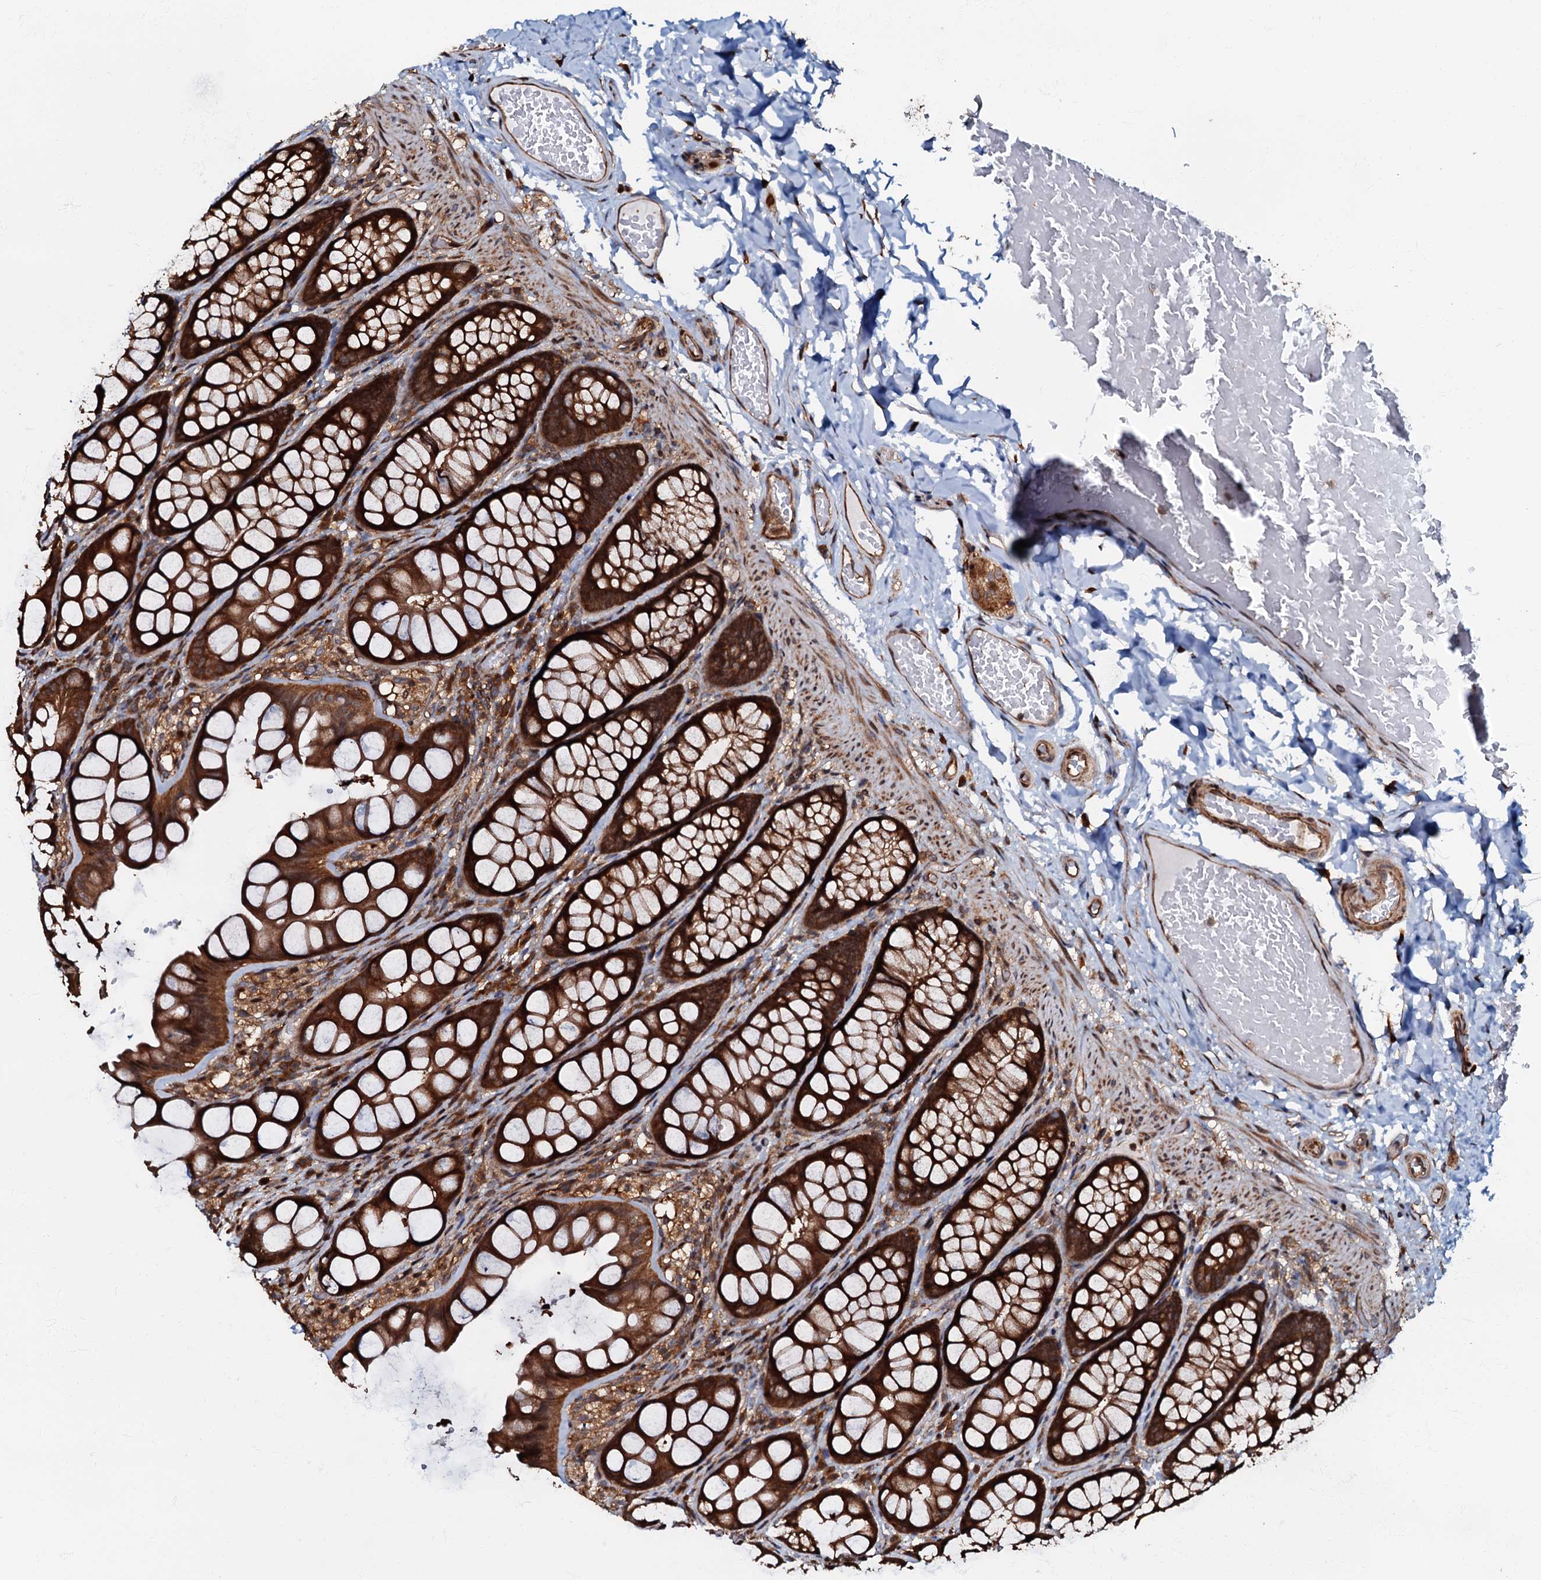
{"staining": {"intensity": "strong", "quantity": ">75%", "location": "cytoplasmic/membranous"}, "tissue": "colon", "cell_type": "Endothelial cells", "image_type": "normal", "snomed": [{"axis": "morphology", "description": "Normal tissue, NOS"}, {"axis": "topography", "description": "Colon"}], "caption": "Human colon stained for a protein (brown) demonstrates strong cytoplasmic/membranous positive expression in approximately >75% of endothelial cells.", "gene": "OSBP", "patient": {"sex": "male", "age": 47}}